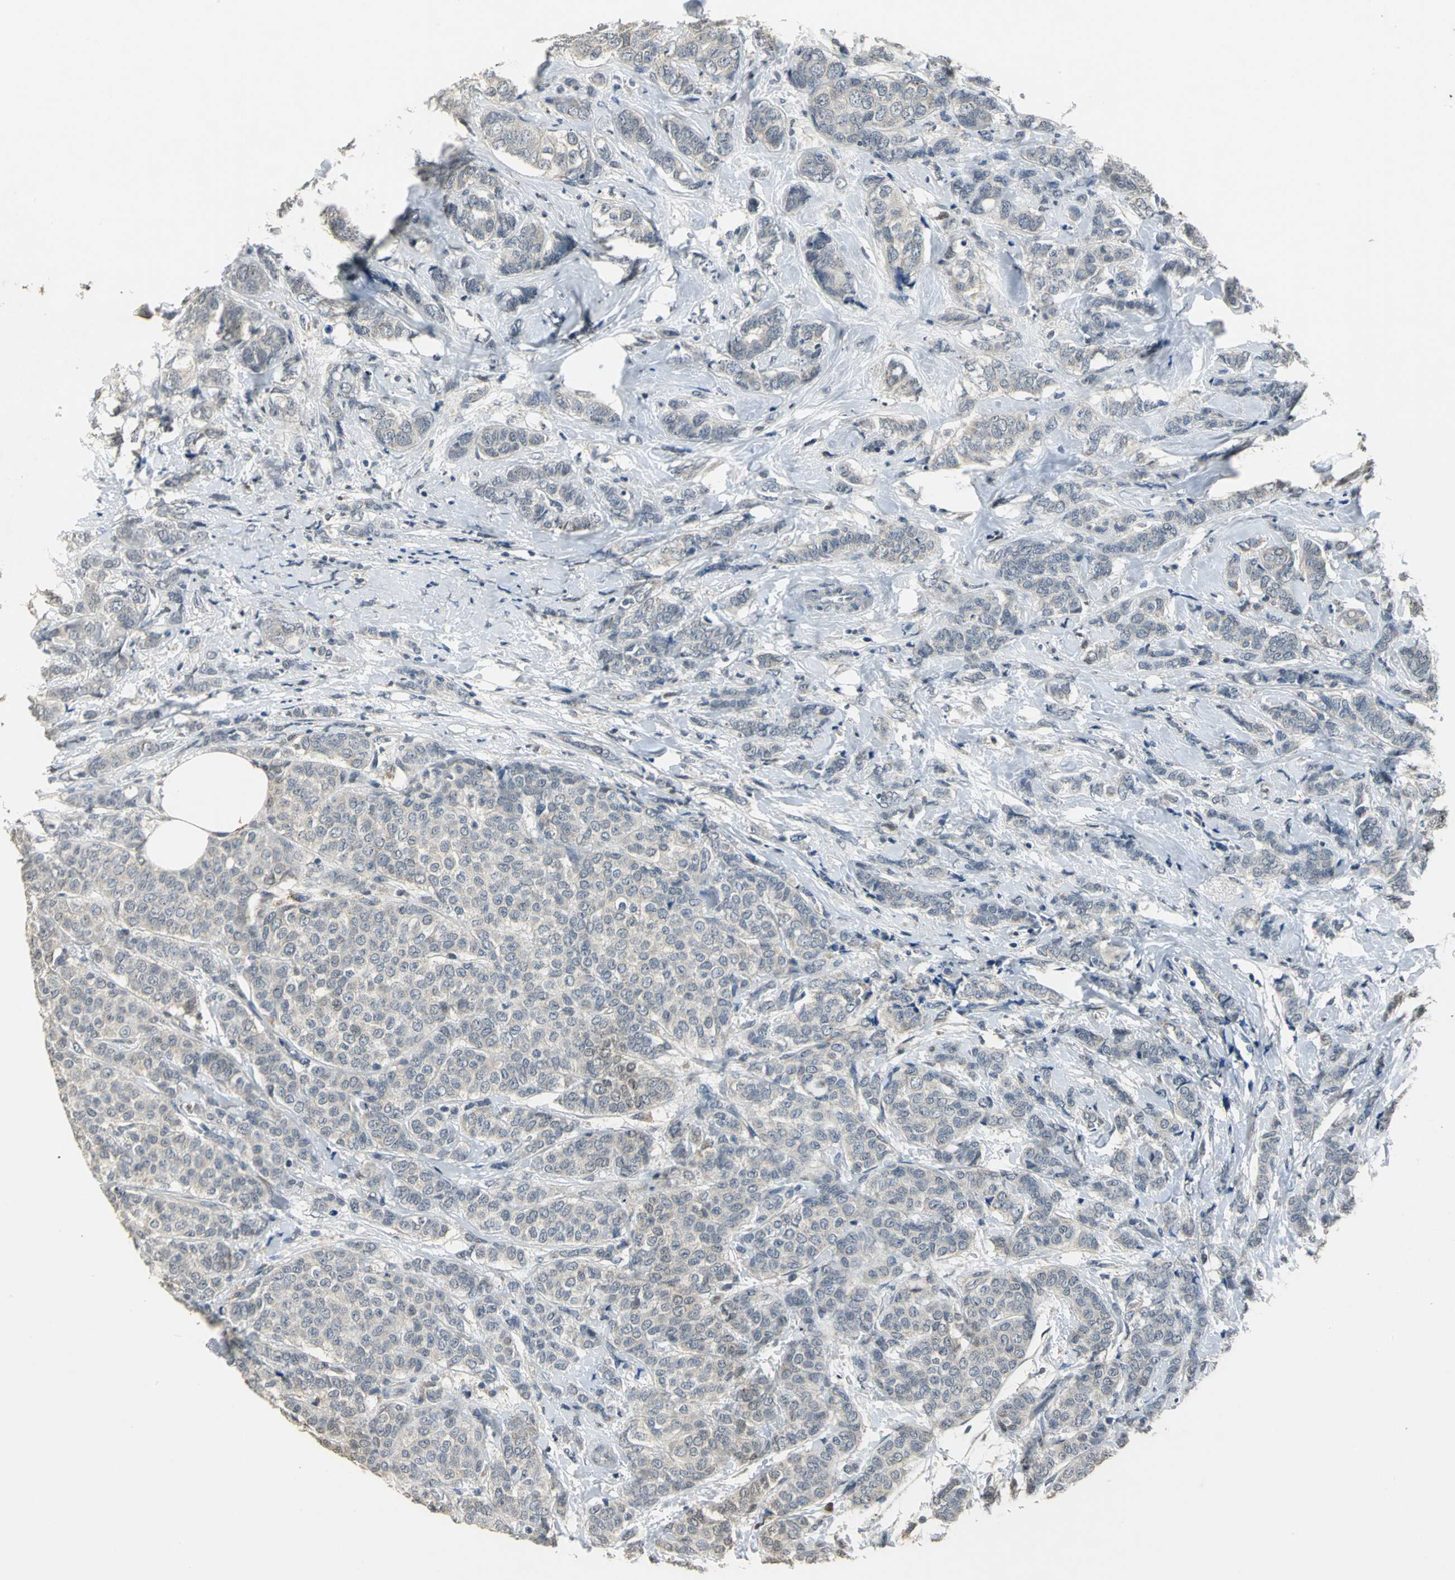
{"staining": {"intensity": "weak", "quantity": "25%-75%", "location": "cytoplasmic/membranous"}, "tissue": "breast cancer", "cell_type": "Tumor cells", "image_type": "cancer", "snomed": [{"axis": "morphology", "description": "Lobular carcinoma"}, {"axis": "topography", "description": "Breast"}], "caption": "DAB (3,3'-diaminobenzidine) immunohistochemical staining of breast cancer shows weak cytoplasmic/membranous protein expression in approximately 25%-75% of tumor cells. Immunohistochemistry stains the protein in brown and the nuclei are stained blue.", "gene": "JADE3", "patient": {"sex": "female", "age": 60}}